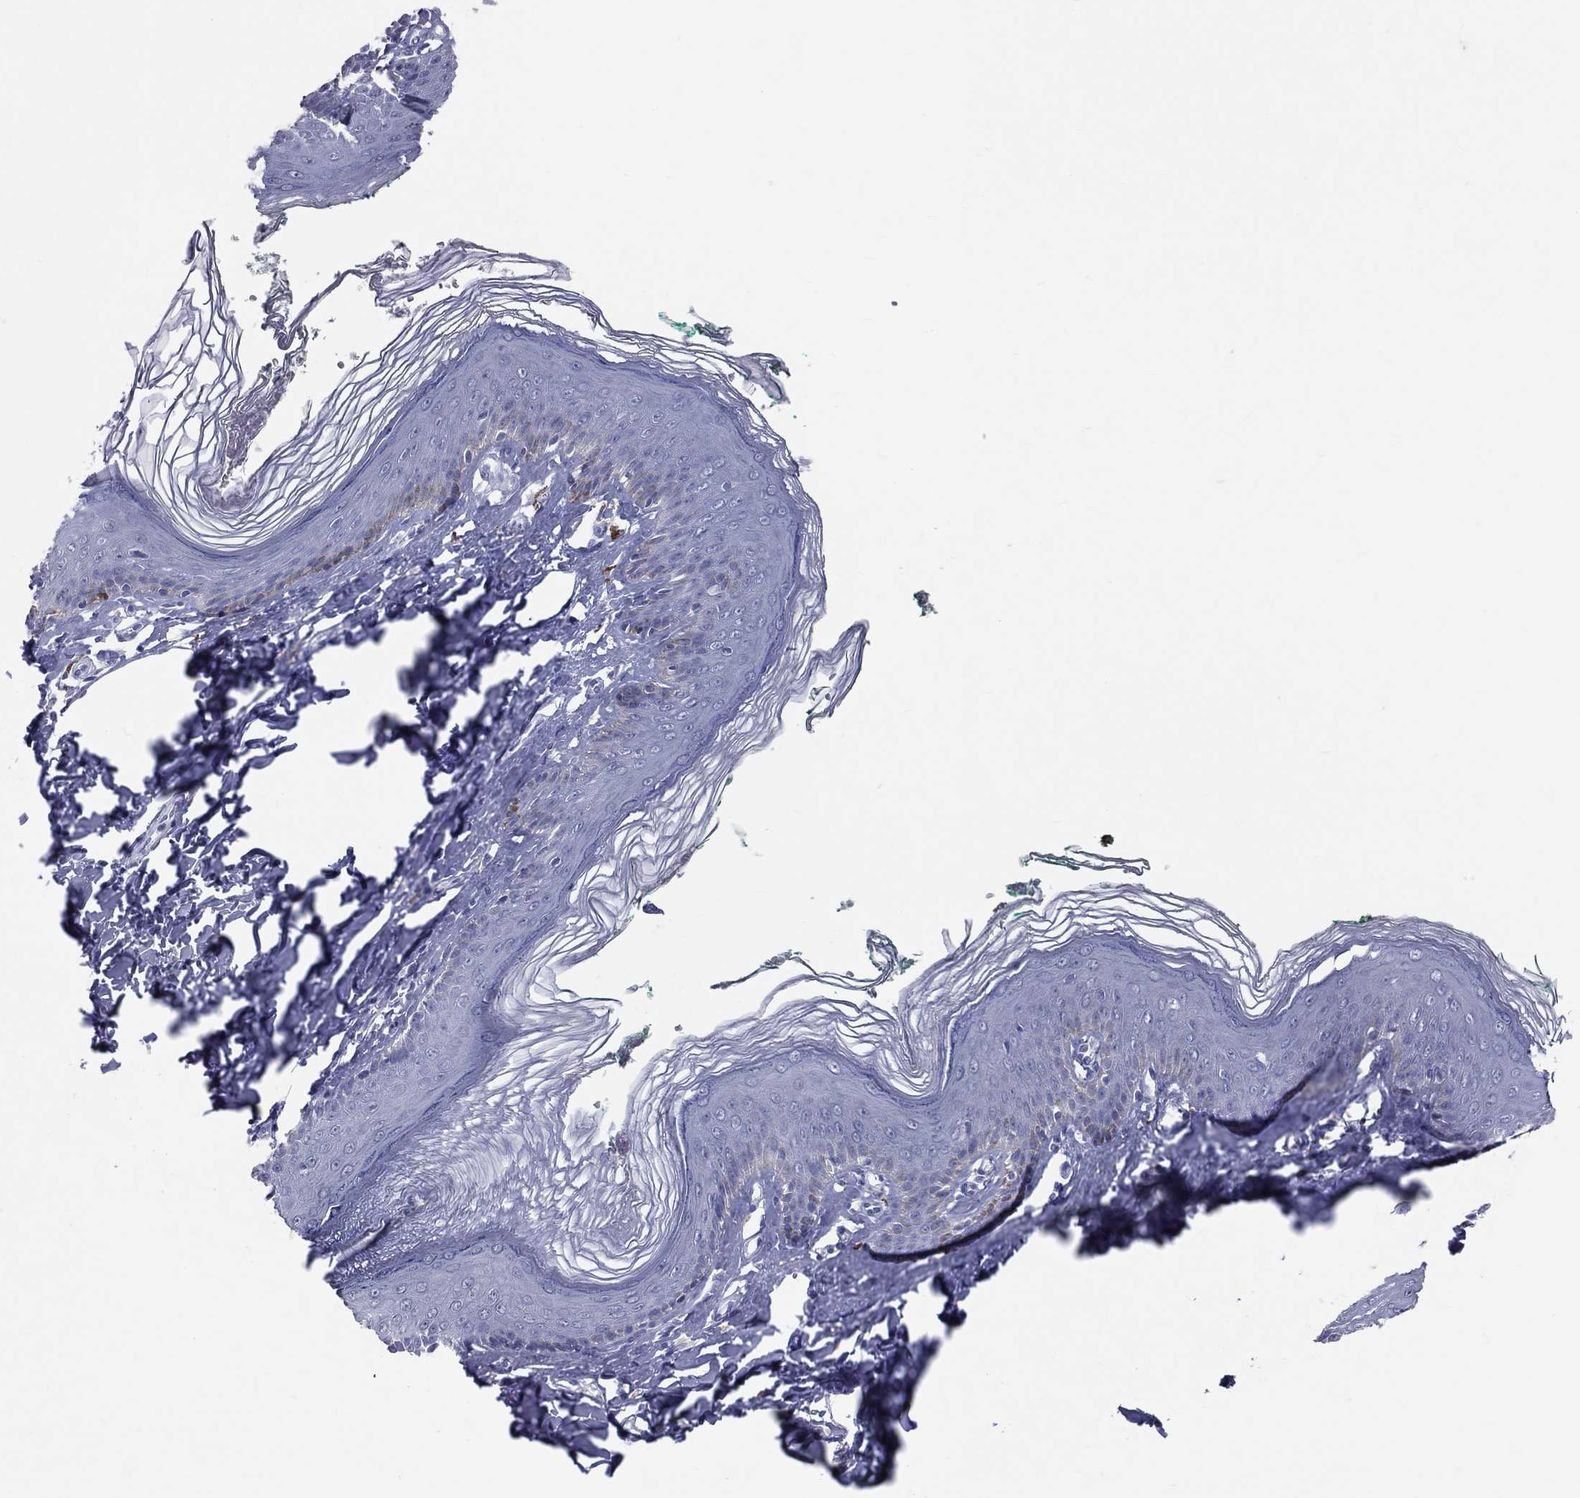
{"staining": {"intensity": "negative", "quantity": "none", "location": "none"}, "tissue": "skin", "cell_type": "Epidermal cells", "image_type": "normal", "snomed": [{"axis": "morphology", "description": "Normal tissue, NOS"}, {"axis": "topography", "description": "Vulva"}], "caption": "Immunohistochemistry histopathology image of unremarkable skin: skin stained with DAB (3,3'-diaminobenzidine) displays no significant protein expression in epidermal cells. The staining was performed using DAB (3,3'-diaminobenzidine) to visualize the protein expression in brown, while the nuclei were stained in blue with hematoxylin (Magnification: 20x).", "gene": "TFPI2", "patient": {"sex": "female", "age": 66}}